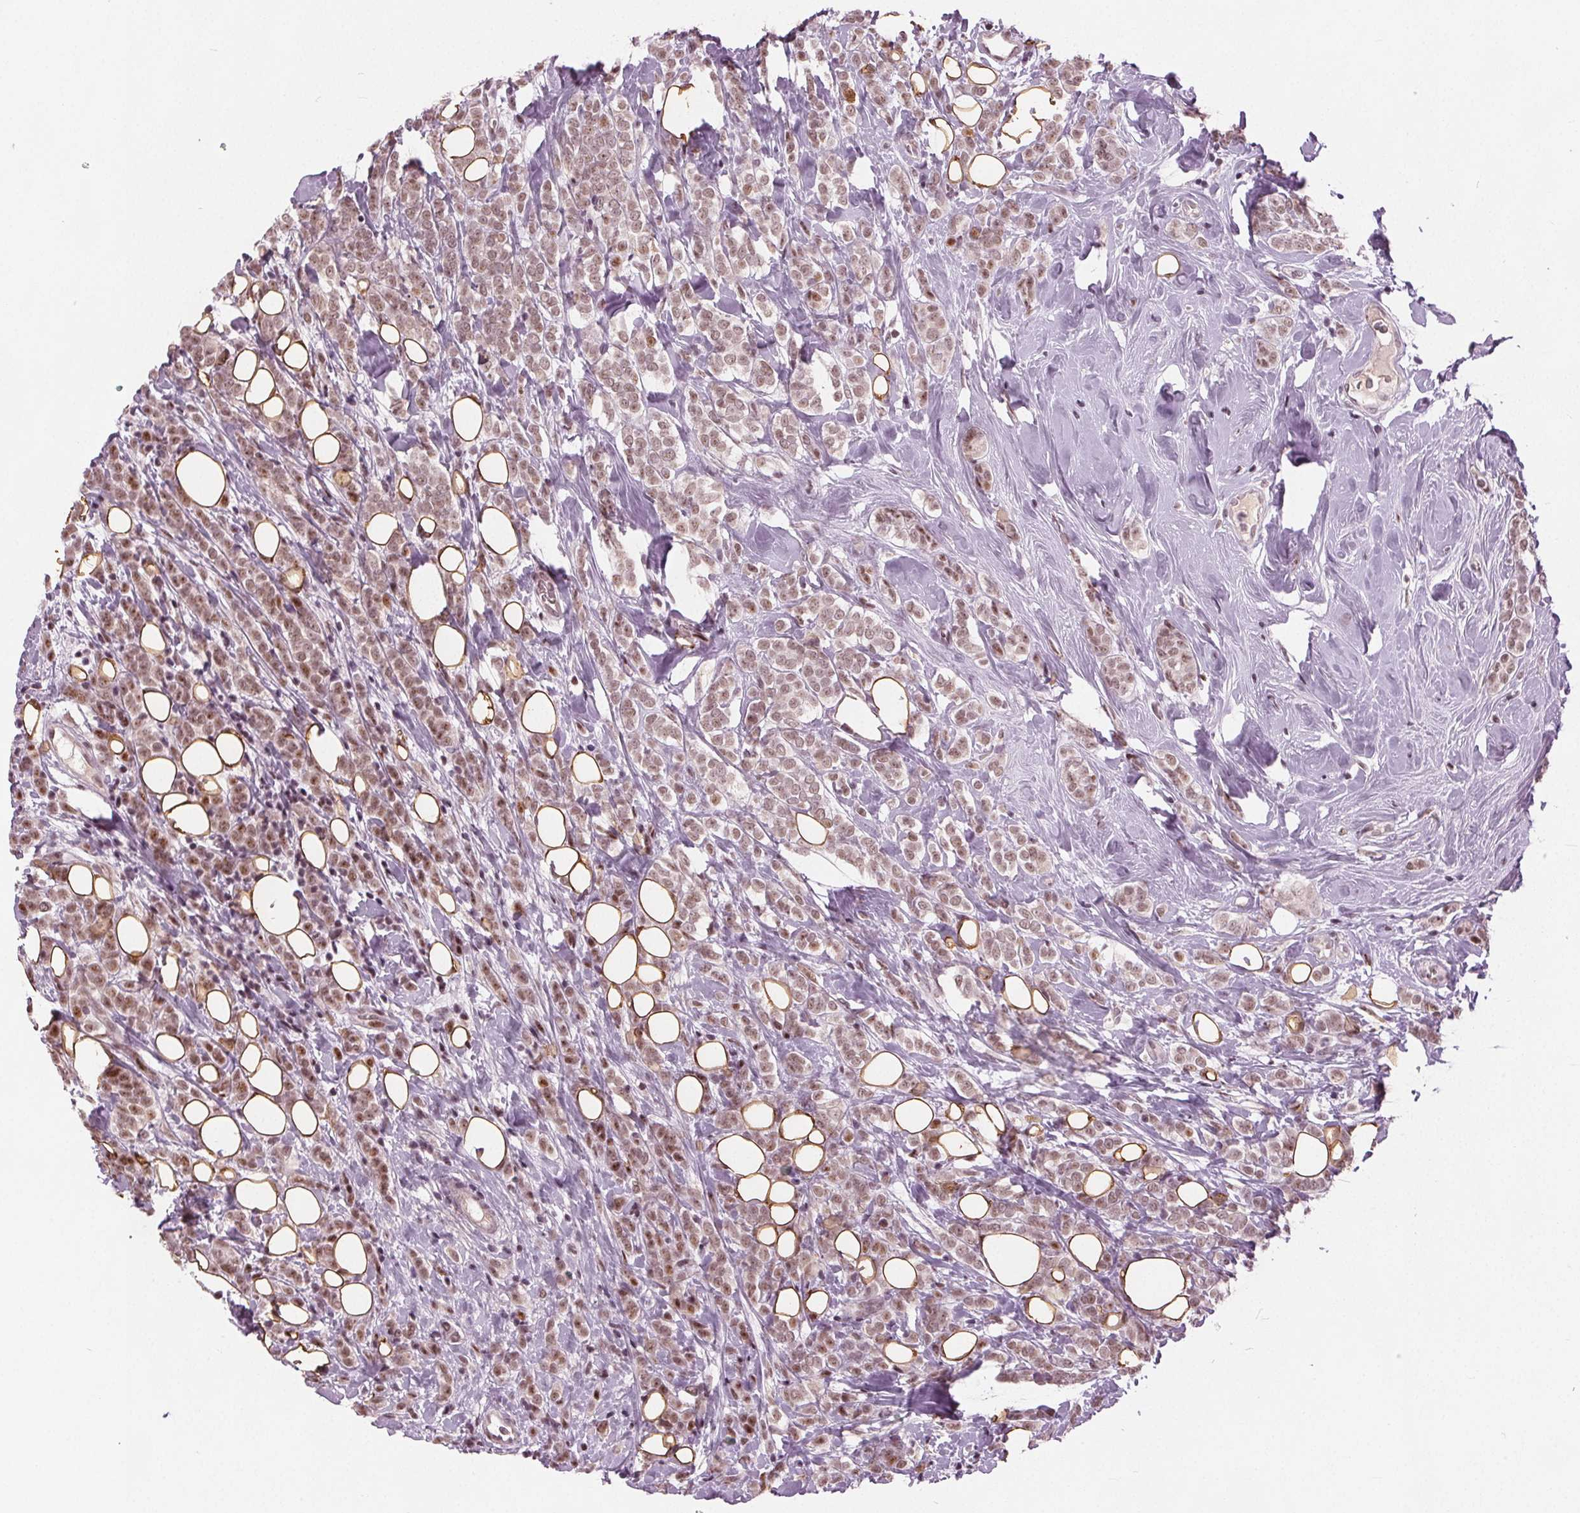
{"staining": {"intensity": "moderate", "quantity": ">75%", "location": "nuclear"}, "tissue": "breast cancer", "cell_type": "Tumor cells", "image_type": "cancer", "snomed": [{"axis": "morphology", "description": "Lobular carcinoma"}, {"axis": "topography", "description": "Breast"}], "caption": "IHC photomicrograph of breast cancer stained for a protein (brown), which reveals medium levels of moderate nuclear staining in about >75% of tumor cells.", "gene": "TTC34", "patient": {"sex": "female", "age": 49}}